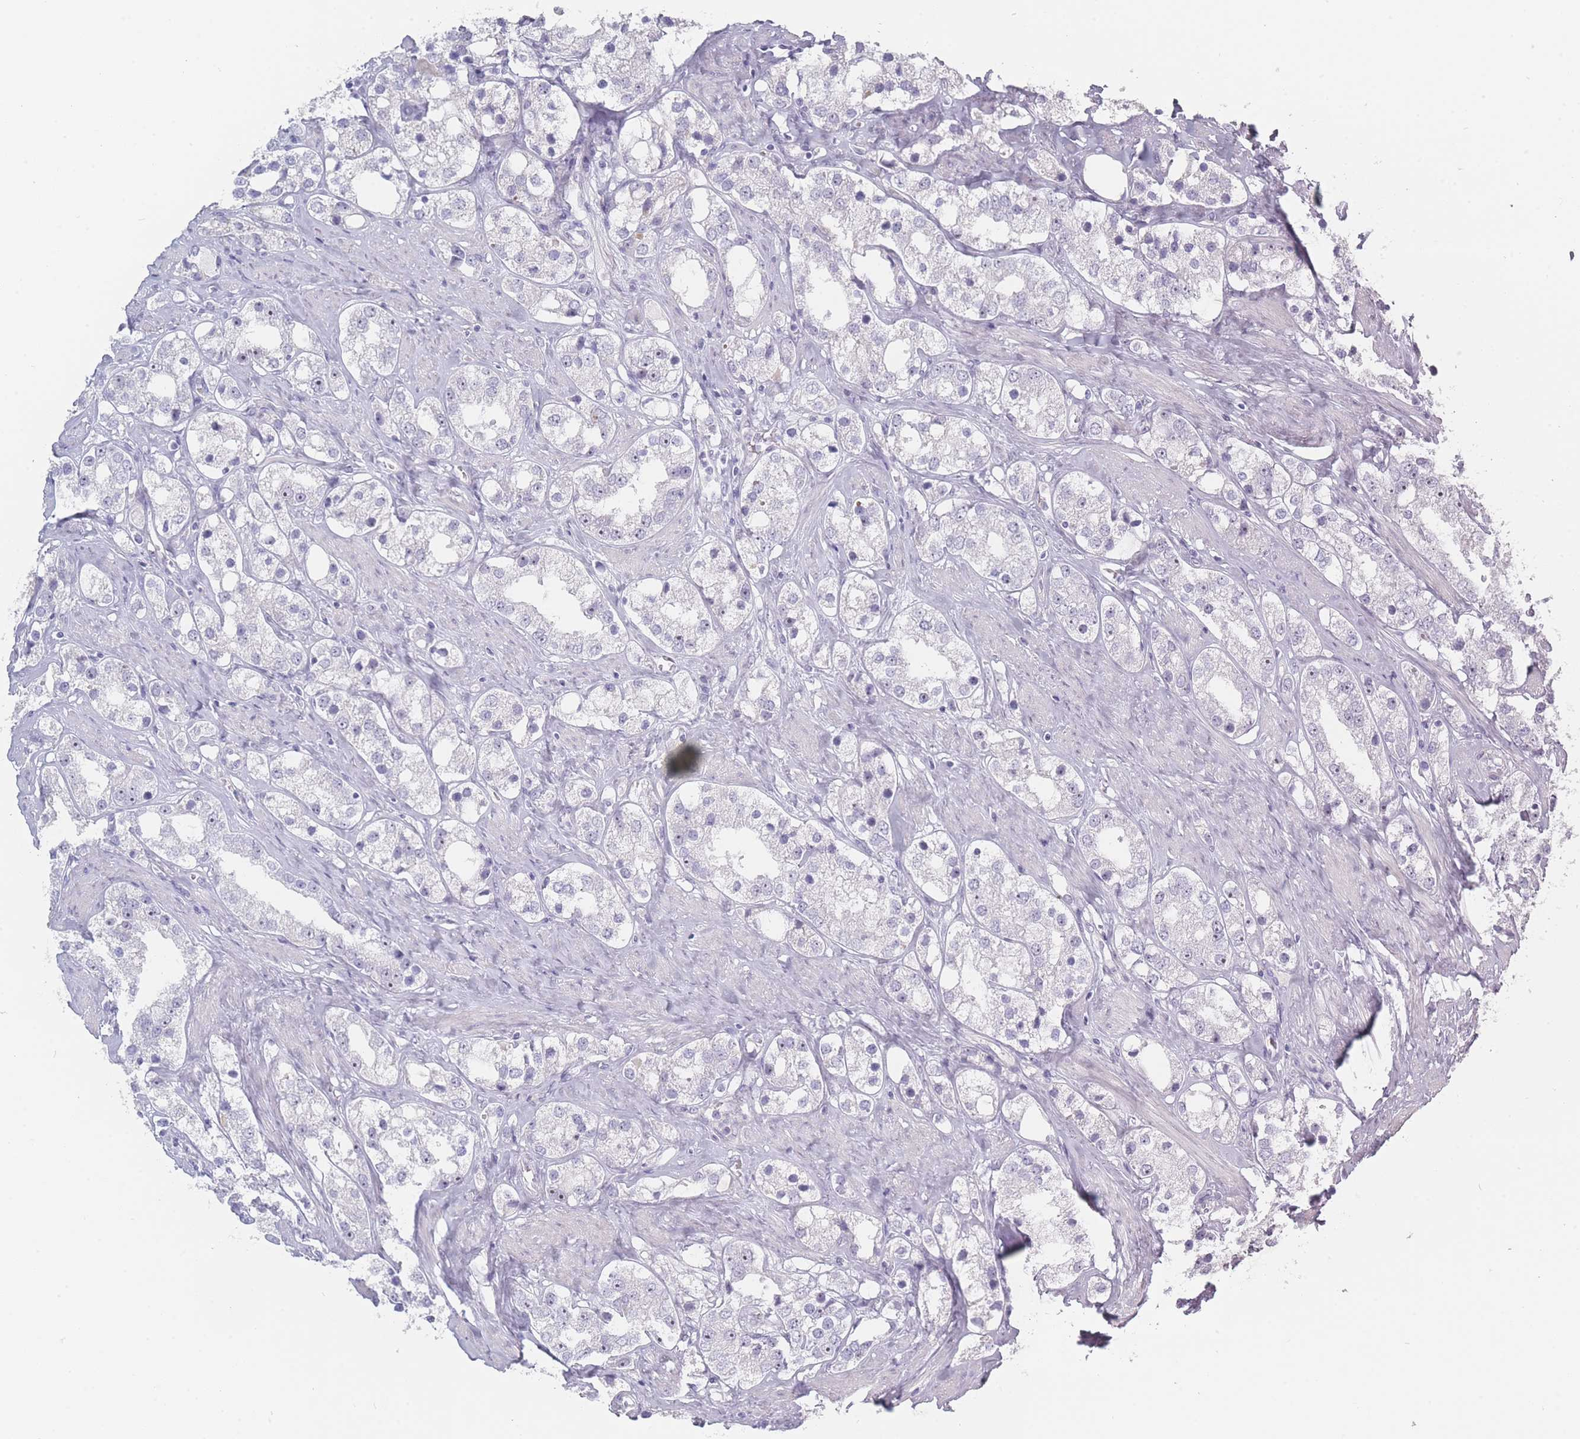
{"staining": {"intensity": "negative", "quantity": "none", "location": "none"}, "tissue": "prostate cancer", "cell_type": "Tumor cells", "image_type": "cancer", "snomed": [{"axis": "morphology", "description": "Adenocarcinoma, NOS"}, {"axis": "topography", "description": "Prostate"}], "caption": "Tumor cells are negative for brown protein staining in prostate cancer (adenocarcinoma).", "gene": "ROS1", "patient": {"sex": "male", "age": 79}}